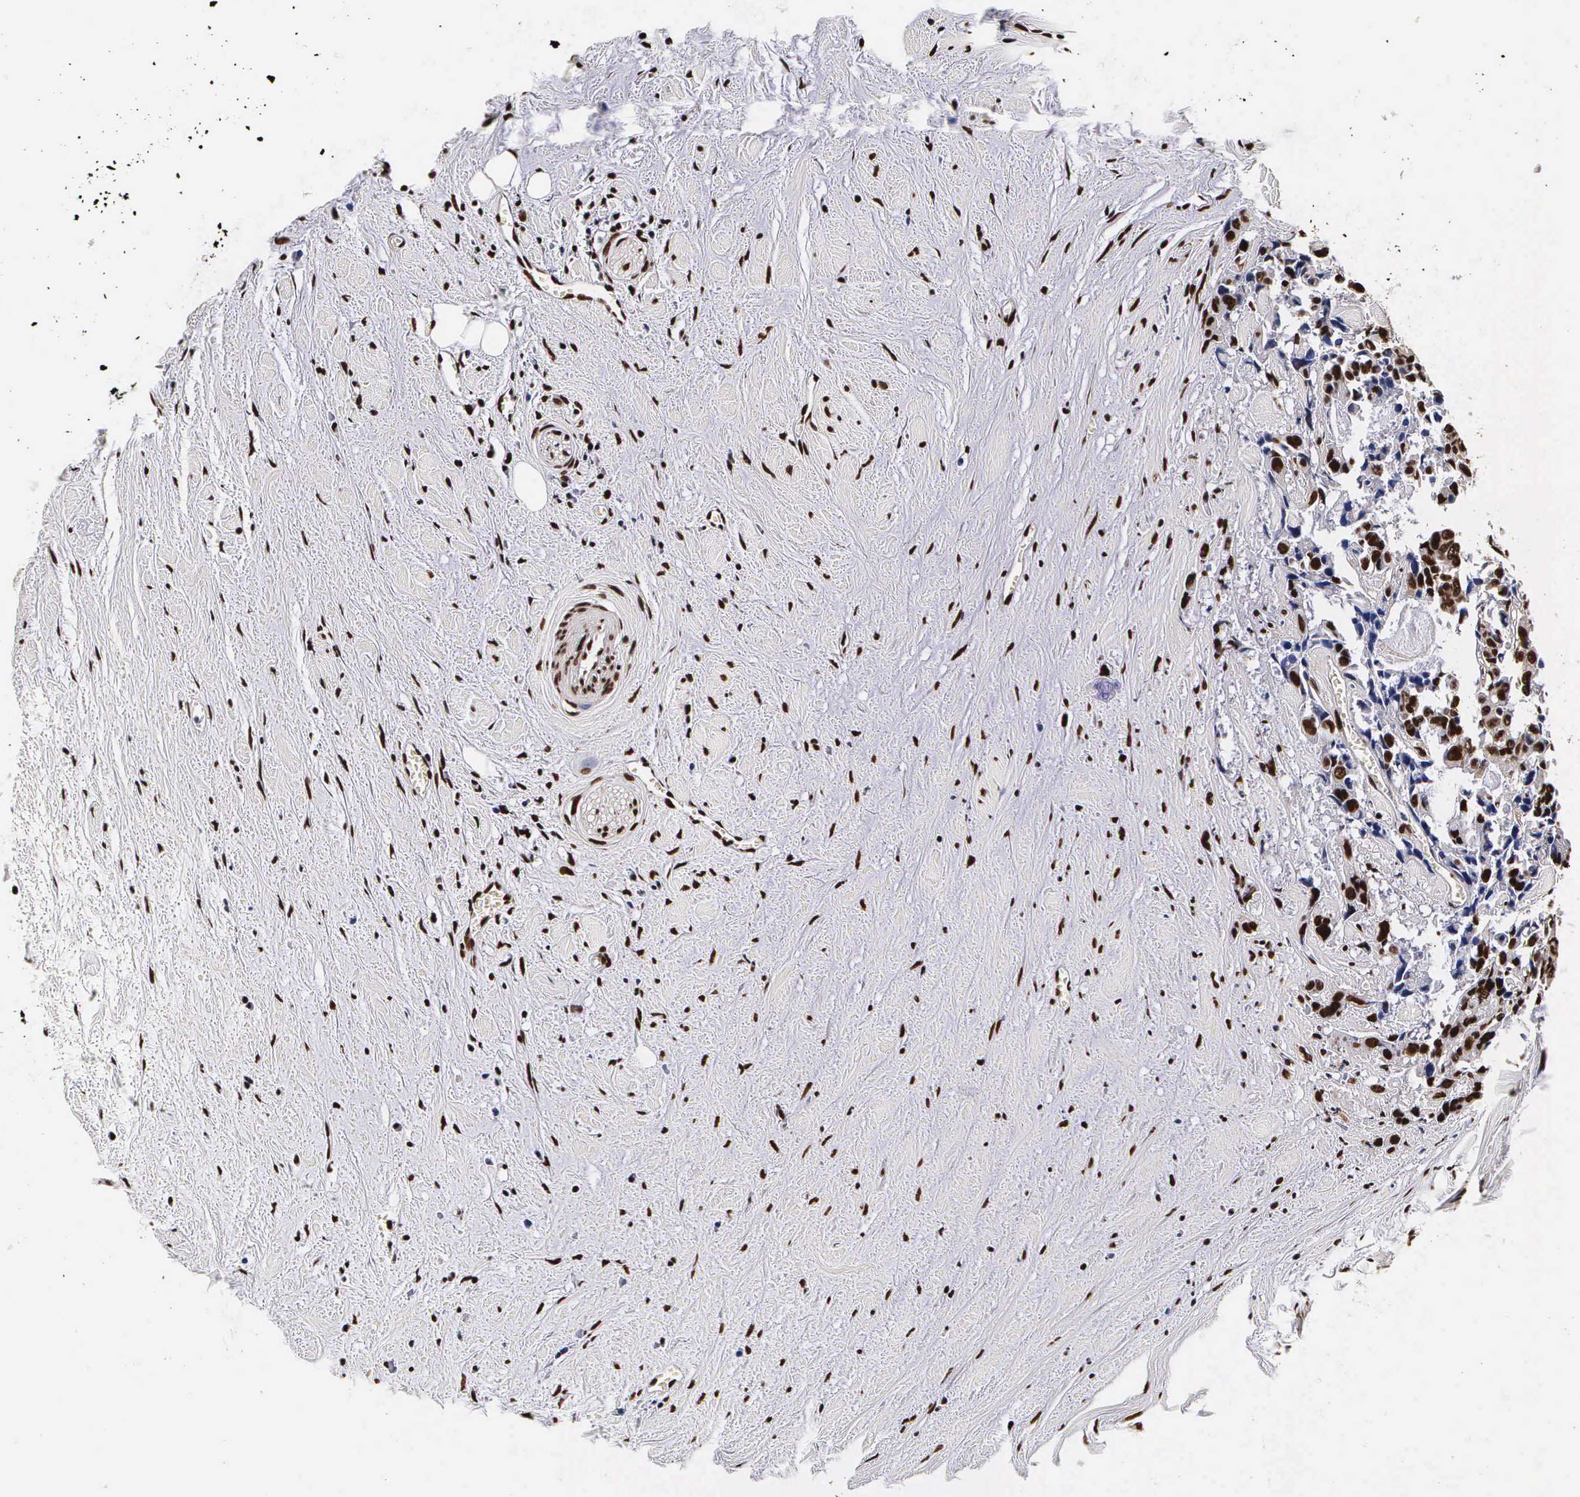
{"staining": {"intensity": "strong", "quantity": ">75%", "location": "nuclear"}, "tissue": "colorectal cancer", "cell_type": "Tumor cells", "image_type": "cancer", "snomed": [{"axis": "morphology", "description": "Adenocarcinoma, NOS"}, {"axis": "topography", "description": "Rectum"}], "caption": "High-magnification brightfield microscopy of colorectal adenocarcinoma stained with DAB (brown) and counterstained with hematoxylin (blue). tumor cells exhibit strong nuclear expression is identified in approximately>75% of cells. The protein of interest is shown in brown color, while the nuclei are stained blue.", "gene": "PABPN1", "patient": {"sex": "male", "age": 76}}